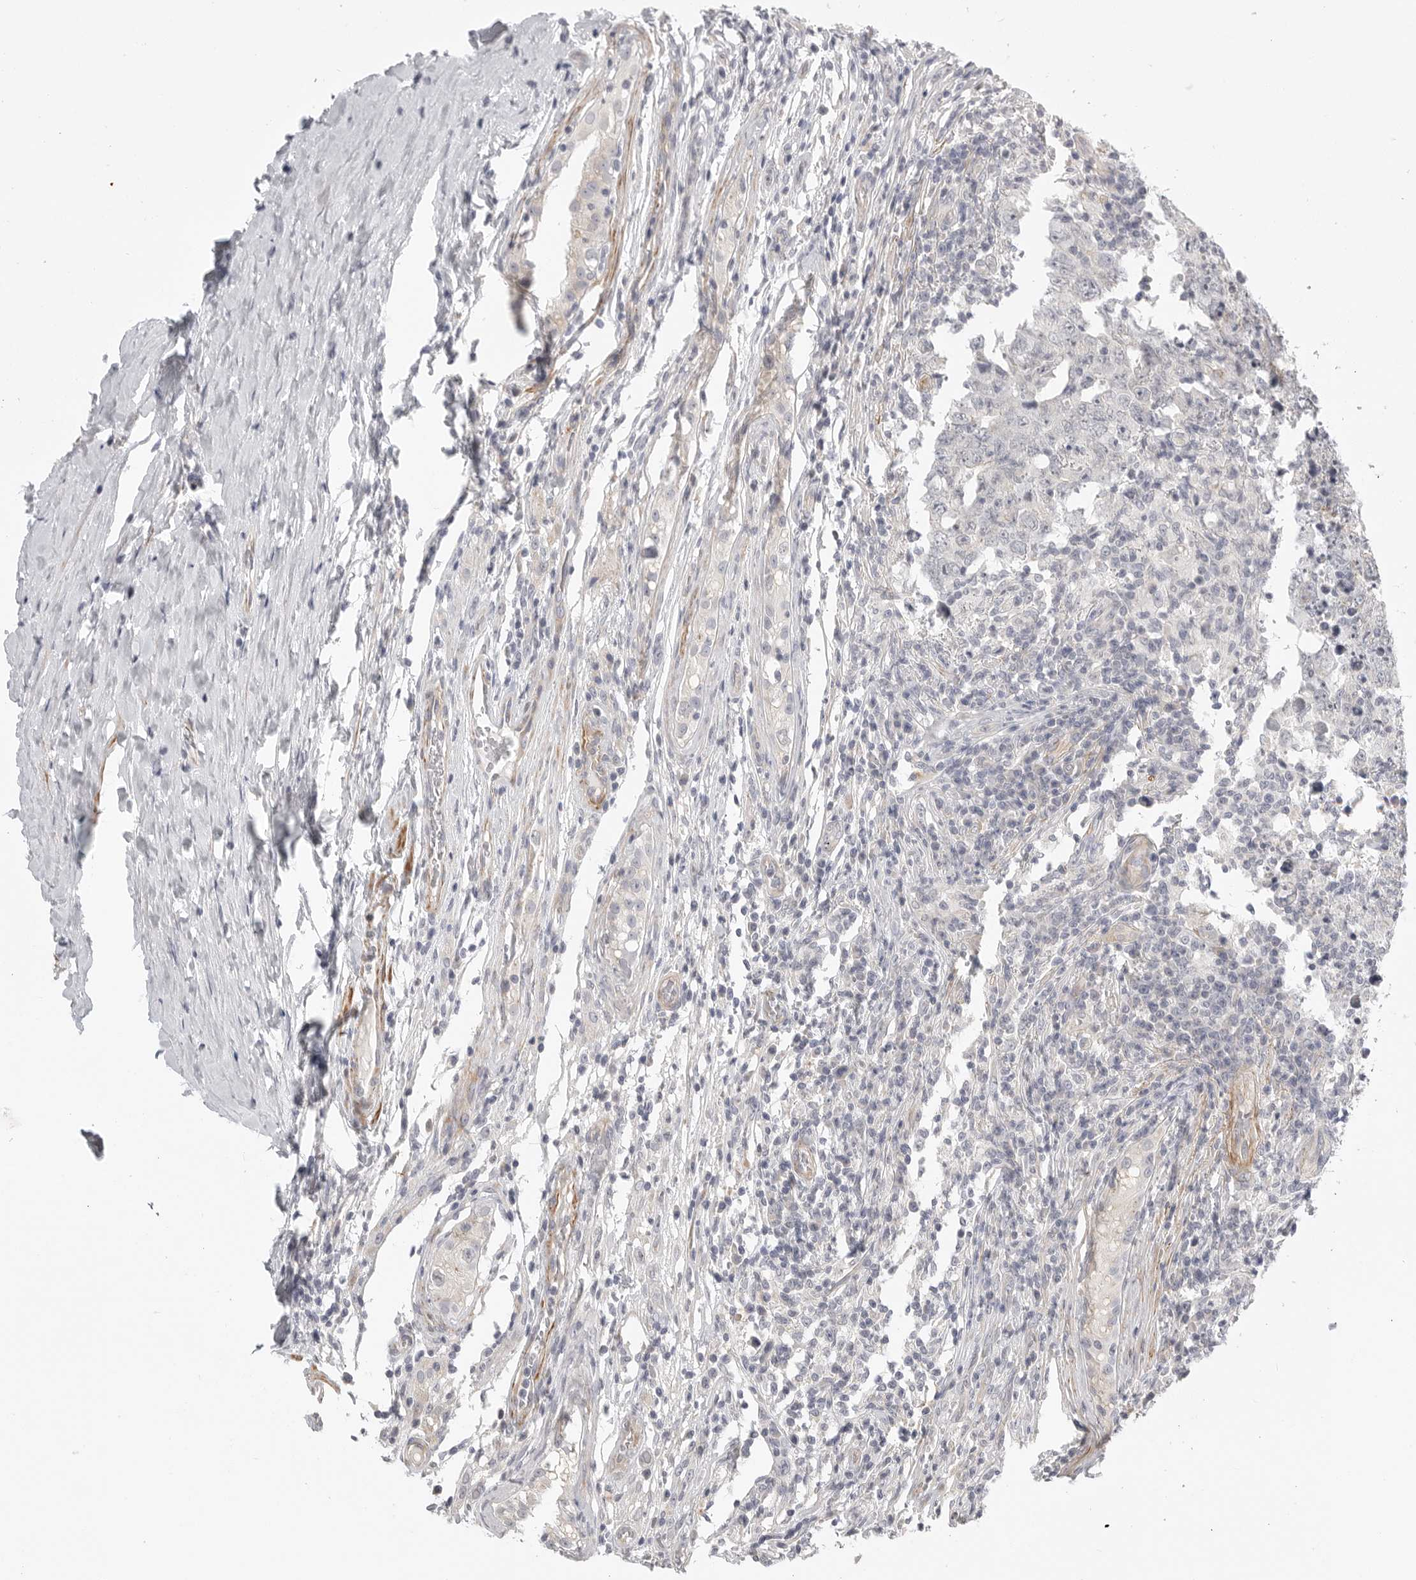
{"staining": {"intensity": "negative", "quantity": "none", "location": "none"}, "tissue": "testis cancer", "cell_type": "Tumor cells", "image_type": "cancer", "snomed": [{"axis": "morphology", "description": "Carcinoma, Embryonal, NOS"}, {"axis": "topography", "description": "Testis"}], "caption": "A micrograph of human embryonal carcinoma (testis) is negative for staining in tumor cells.", "gene": "STAB2", "patient": {"sex": "male", "age": 26}}